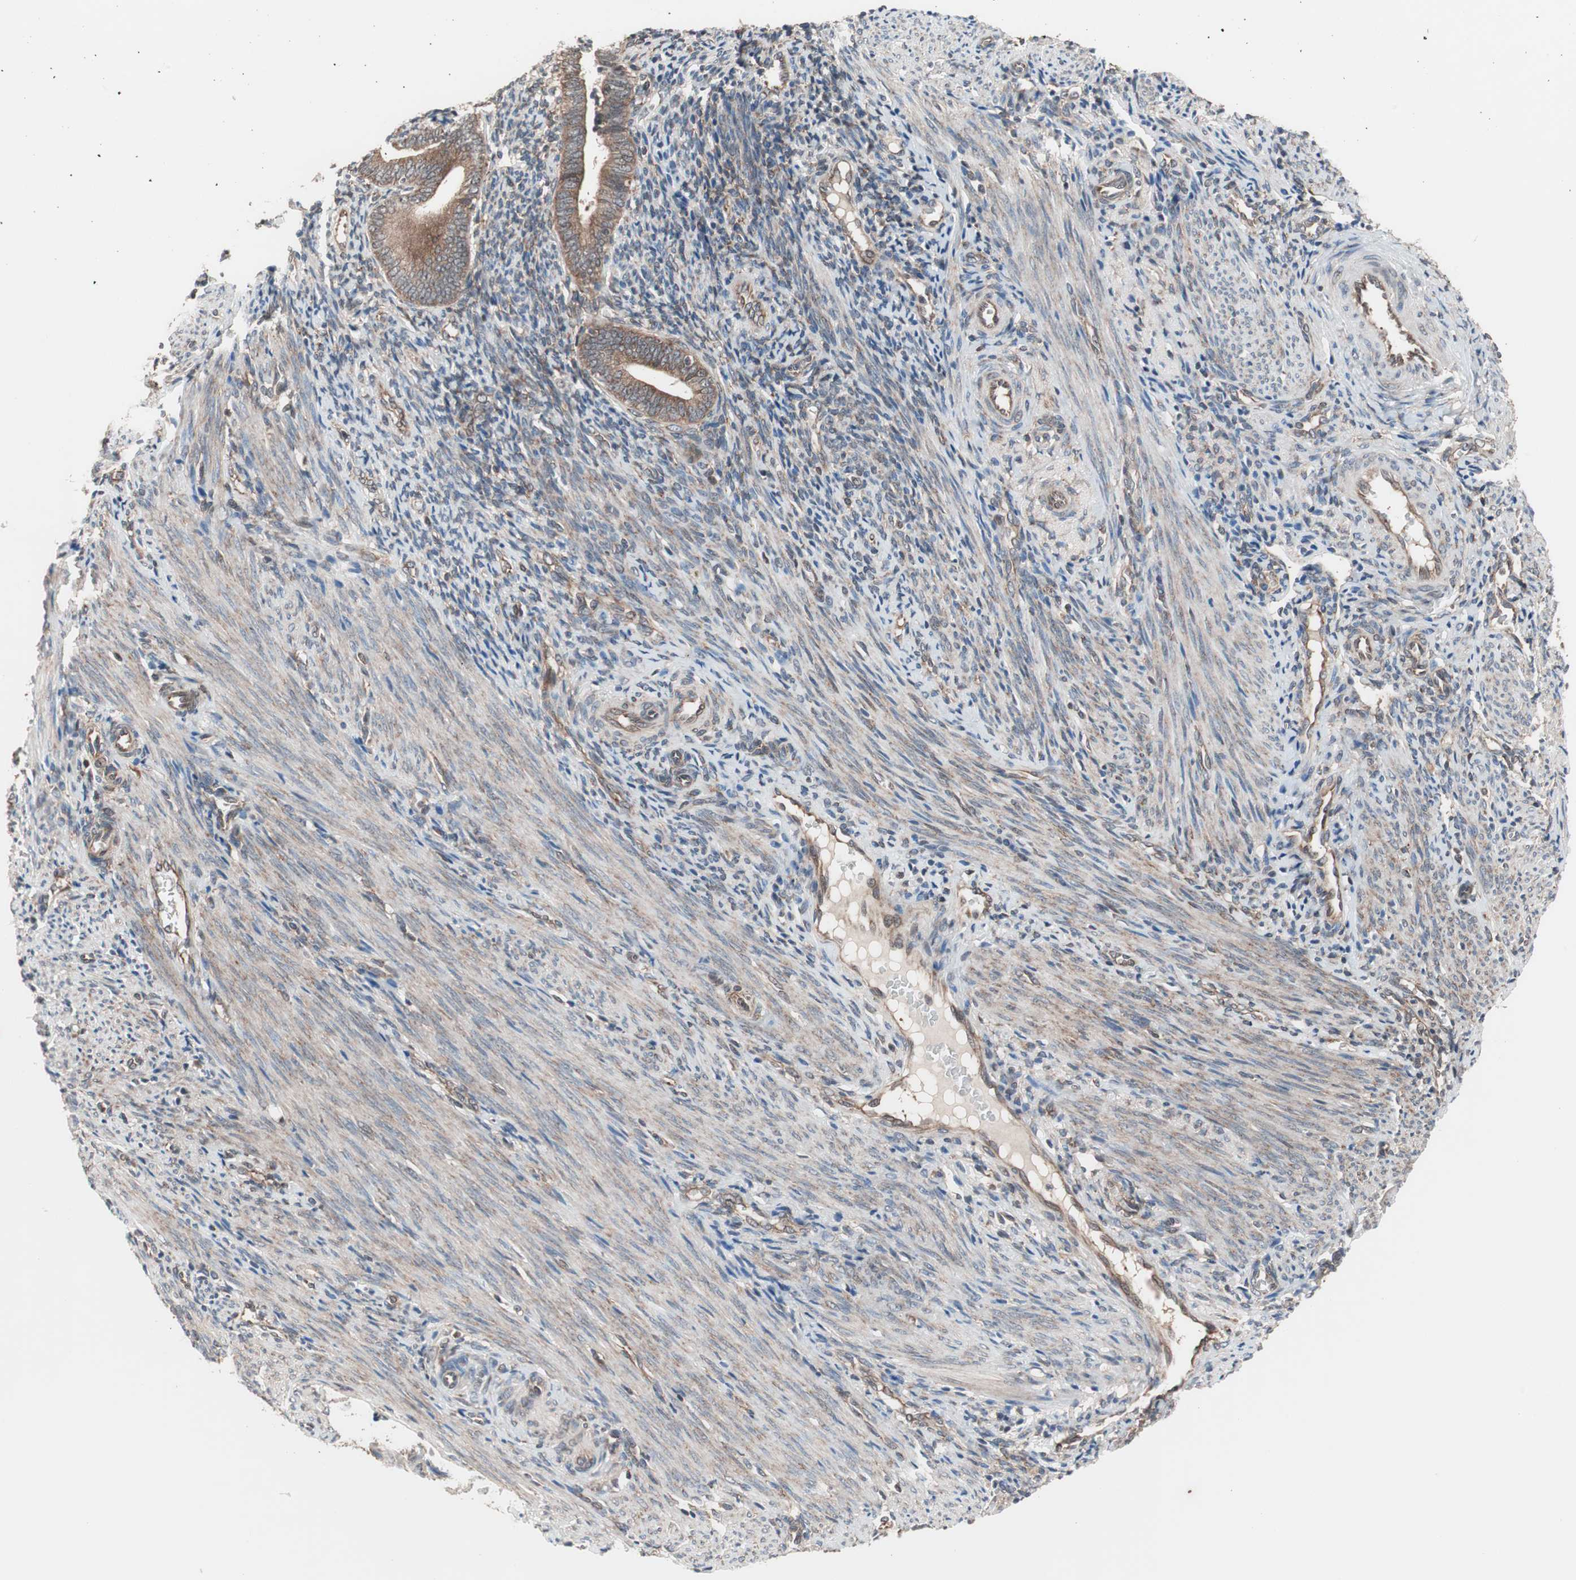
{"staining": {"intensity": "weak", "quantity": "25%-75%", "location": "cytoplasmic/membranous"}, "tissue": "endometrium", "cell_type": "Cells in endometrial stroma", "image_type": "normal", "snomed": [{"axis": "morphology", "description": "Normal tissue, NOS"}, {"axis": "topography", "description": "Uterus"}, {"axis": "topography", "description": "Endometrium"}], "caption": "High-power microscopy captured an immunohistochemistry (IHC) image of benign endometrium, revealing weak cytoplasmic/membranous positivity in about 25%-75% of cells in endometrial stroma. (Stains: DAB in brown, nuclei in blue, Microscopy: brightfield microscopy at high magnification).", "gene": "IRS1", "patient": {"sex": "female", "age": 33}}